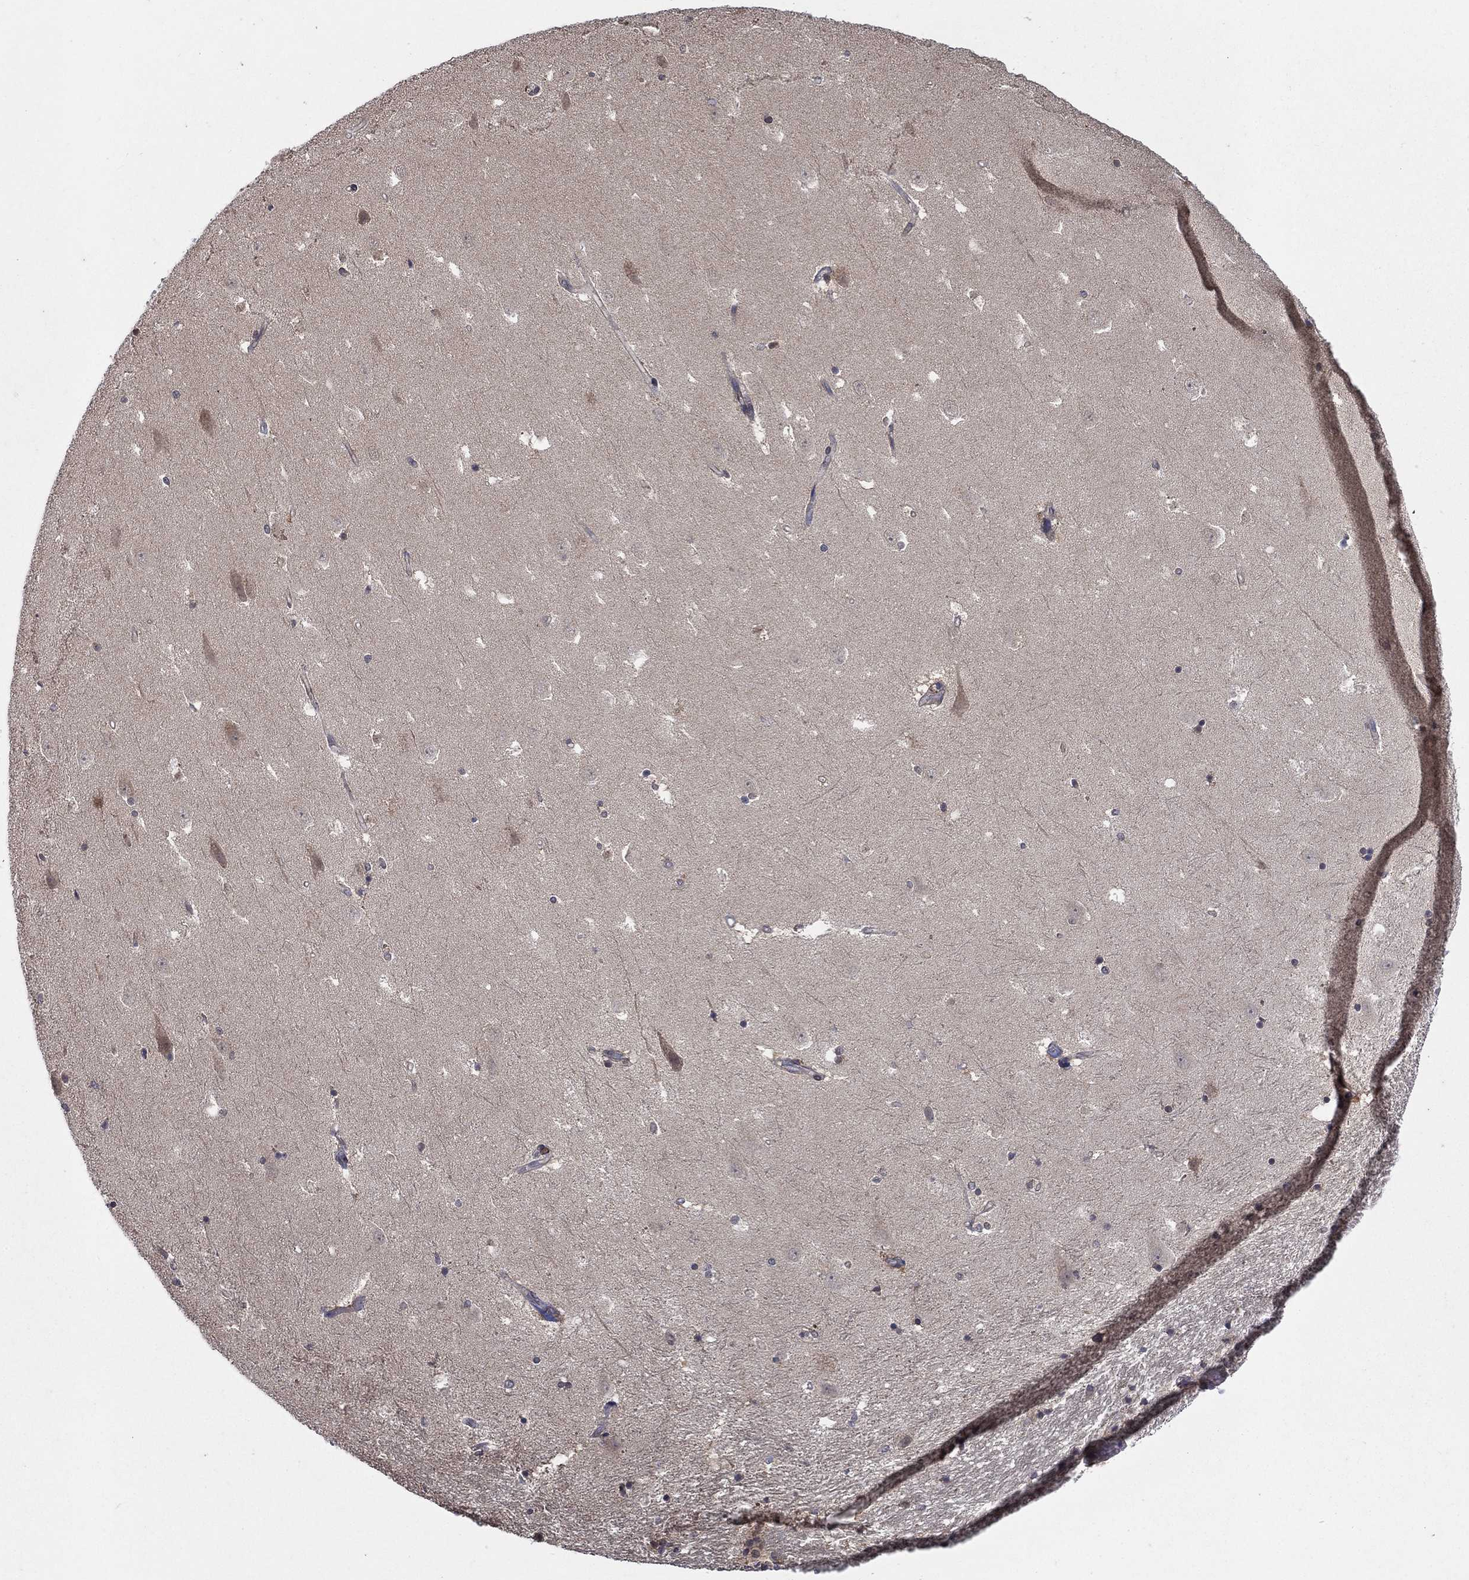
{"staining": {"intensity": "negative", "quantity": "none", "location": "none"}, "tissue": "hippocampus", "cell_type": "Glial cells", "image_type": "normal", "snomed": [{"axis": "morphology", "description": "Normal tissue, NOS"}, {"axis": "topography", "description": "Hippocampus"}], "caption": "Glial cells are negative for brown protein staining in normal hippocampus. (DAB (3,3'-diaminobenzidine) immunohistochemistry (IHC) with hematoxylin counter stain).", "gene": "IAH1", "patient": {"sex": "male", "age": 49}}